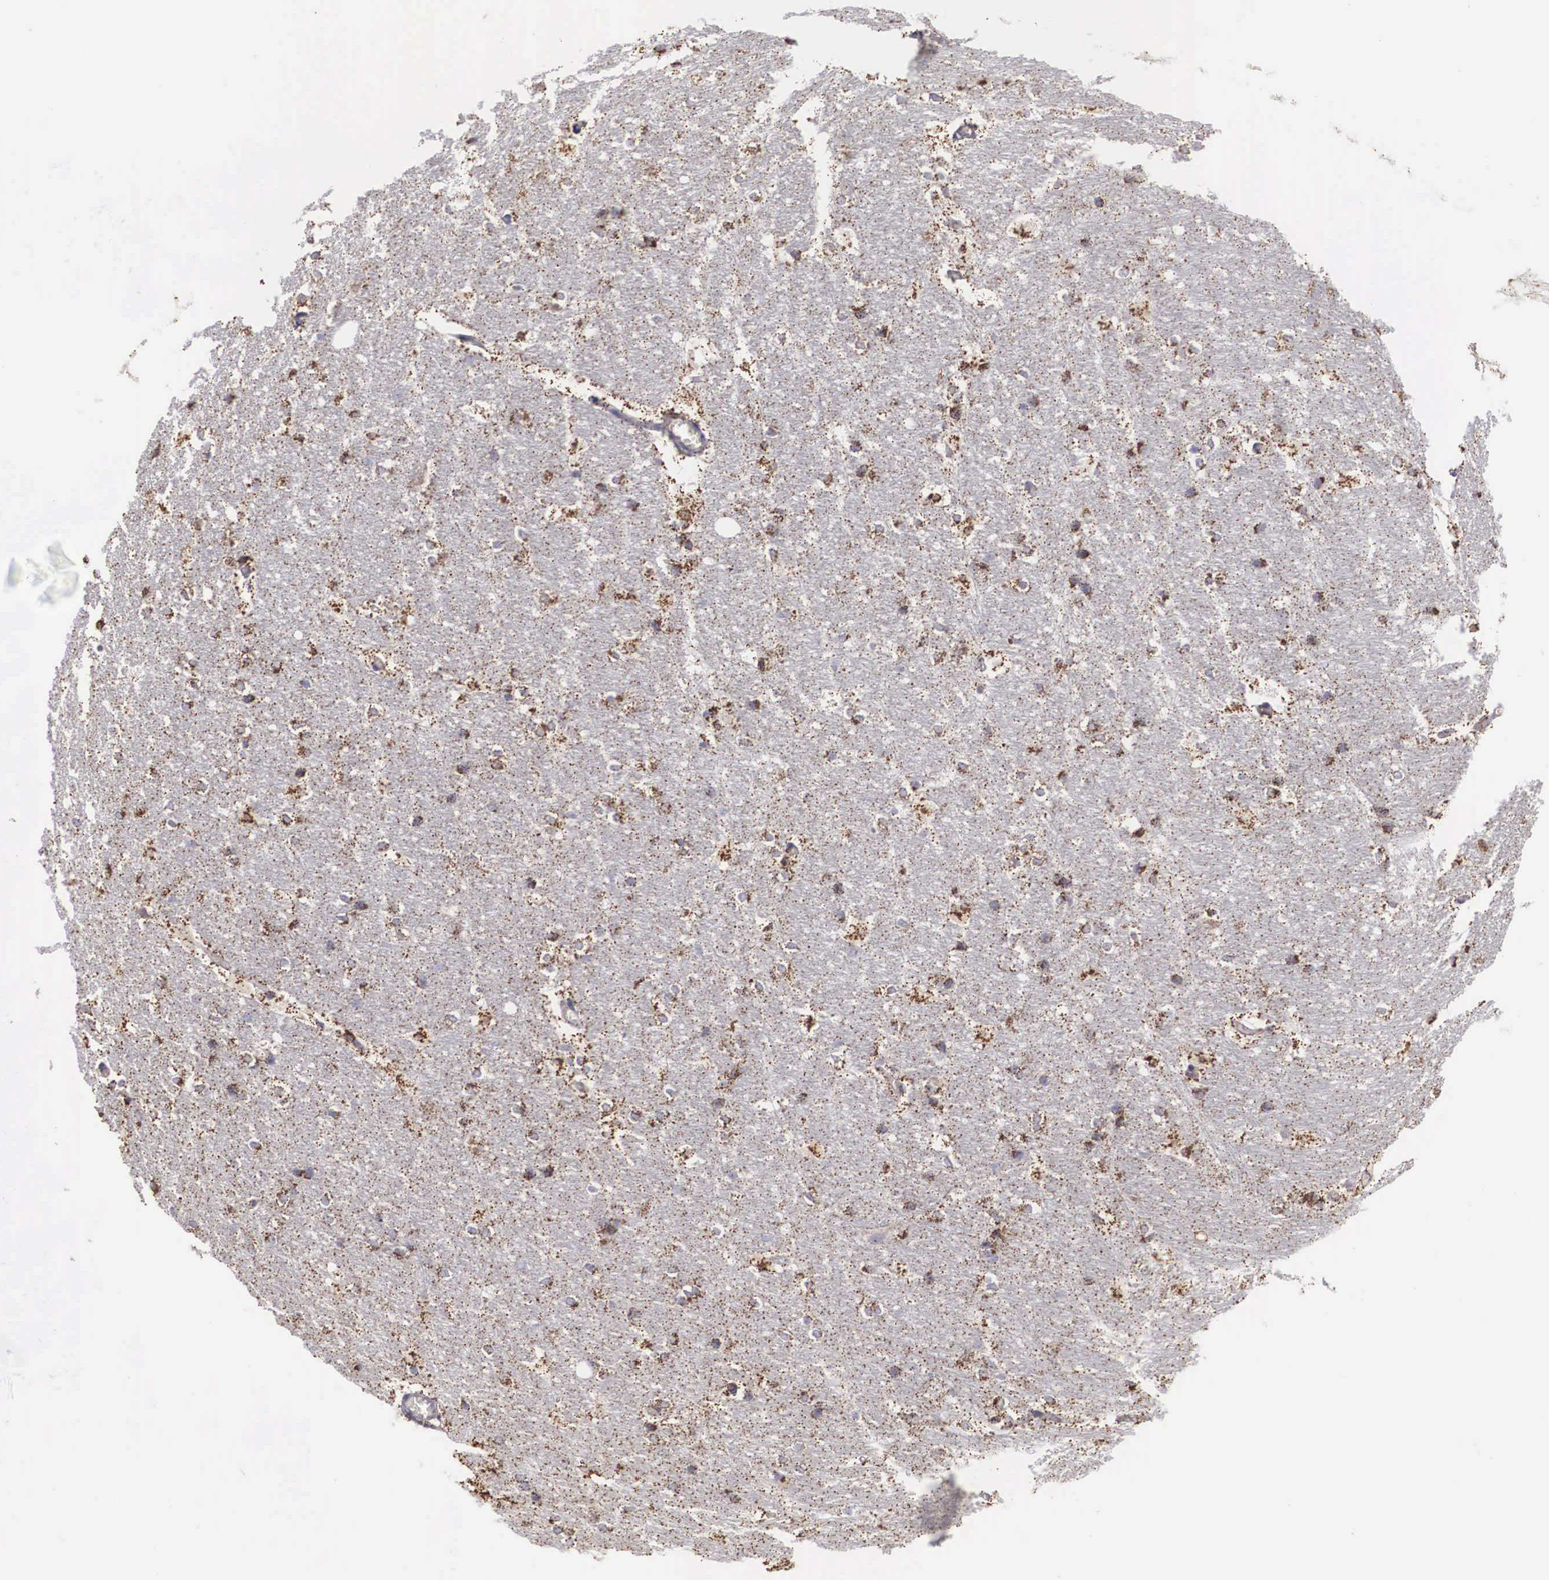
{"staining": {"intensity": "moderate", "quantity": ">75%", "location": "cytoplasmic/membranous"}, "tissue": "hippocampus", "cell_type": "Glial cells", "image_type": "normal", "snomed": [{"axis": "morphology", "description": "Normal tissue, NOS"}, {"axis": "topography", "description": "Hippocampus"}], "caption": "Immunohistochemical staining of unremarkable human hippocampus reveals medium levels of moderate cytoplasmic/membranous staining in about >75% of glial cells.", "gene": "NREP", "patient": {"sex": "female", "age": 19}}